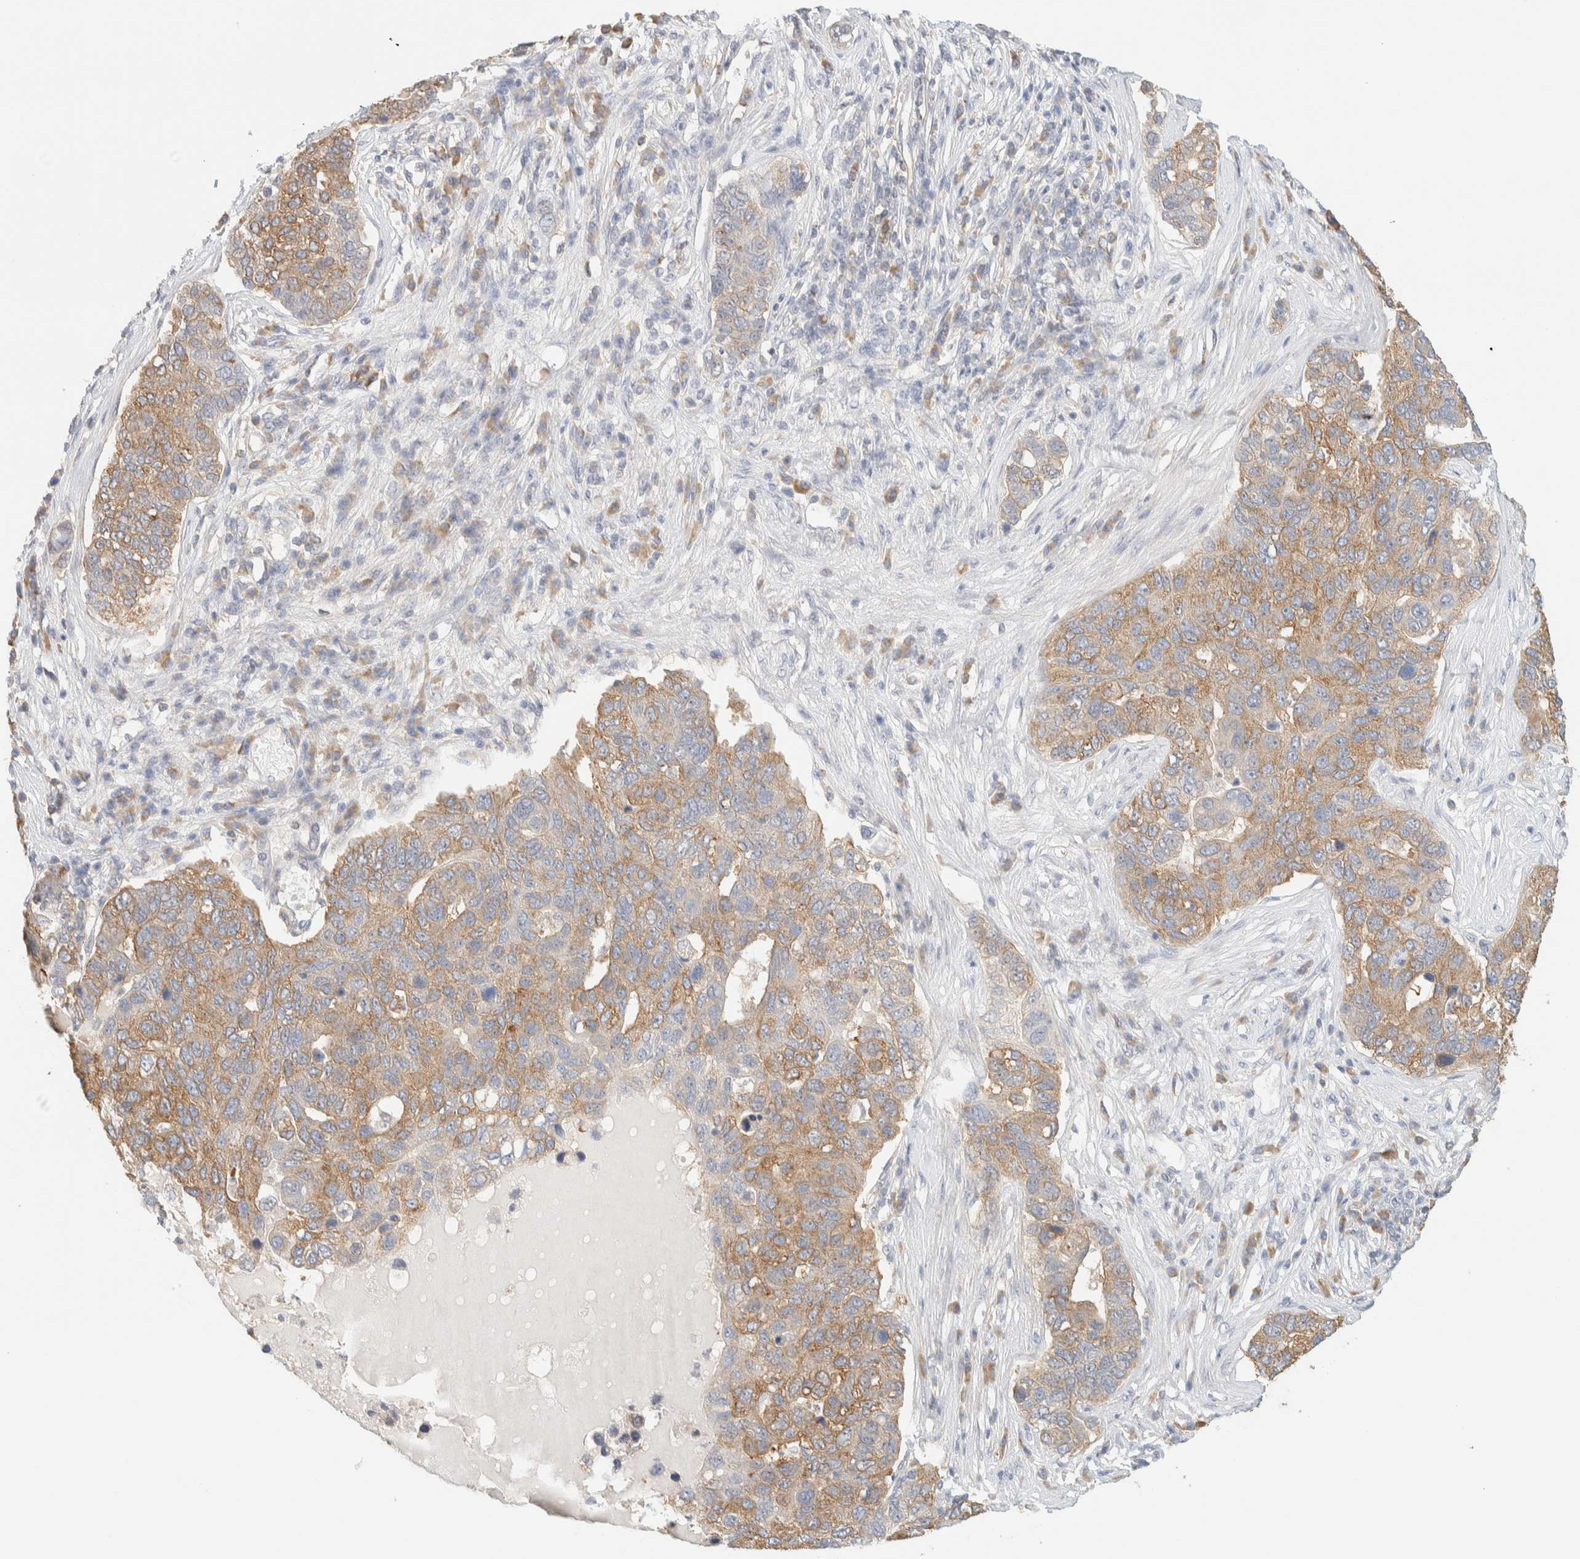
{"staining": {"intensity": "moderate", "quantity": ">75%", "location": "cytoplasmic/membranous"}, "tissue": "pancreatic cancer", "cell_type": "Tumor cells", "image_type": "cancer", "snomed": [{"axis": "morphology", "description": "Adenocarcinoma, NOS"}, {"axis": "topography", "description": "Pancreas"}], "caption": "A medium amount of moderate cytoplasmic/membranous expression is present in about >75% of tumor cells in adenocarcinoma (pancreatic) tissue. (Stains: DAB (3,3'-diaminobenzidine) in brown, nuclei in blue, Microscopy: brightfield microscopy at high magnification).", "gene": "TBC1D8B", "patient": {"sex": "female", "age": 61}}